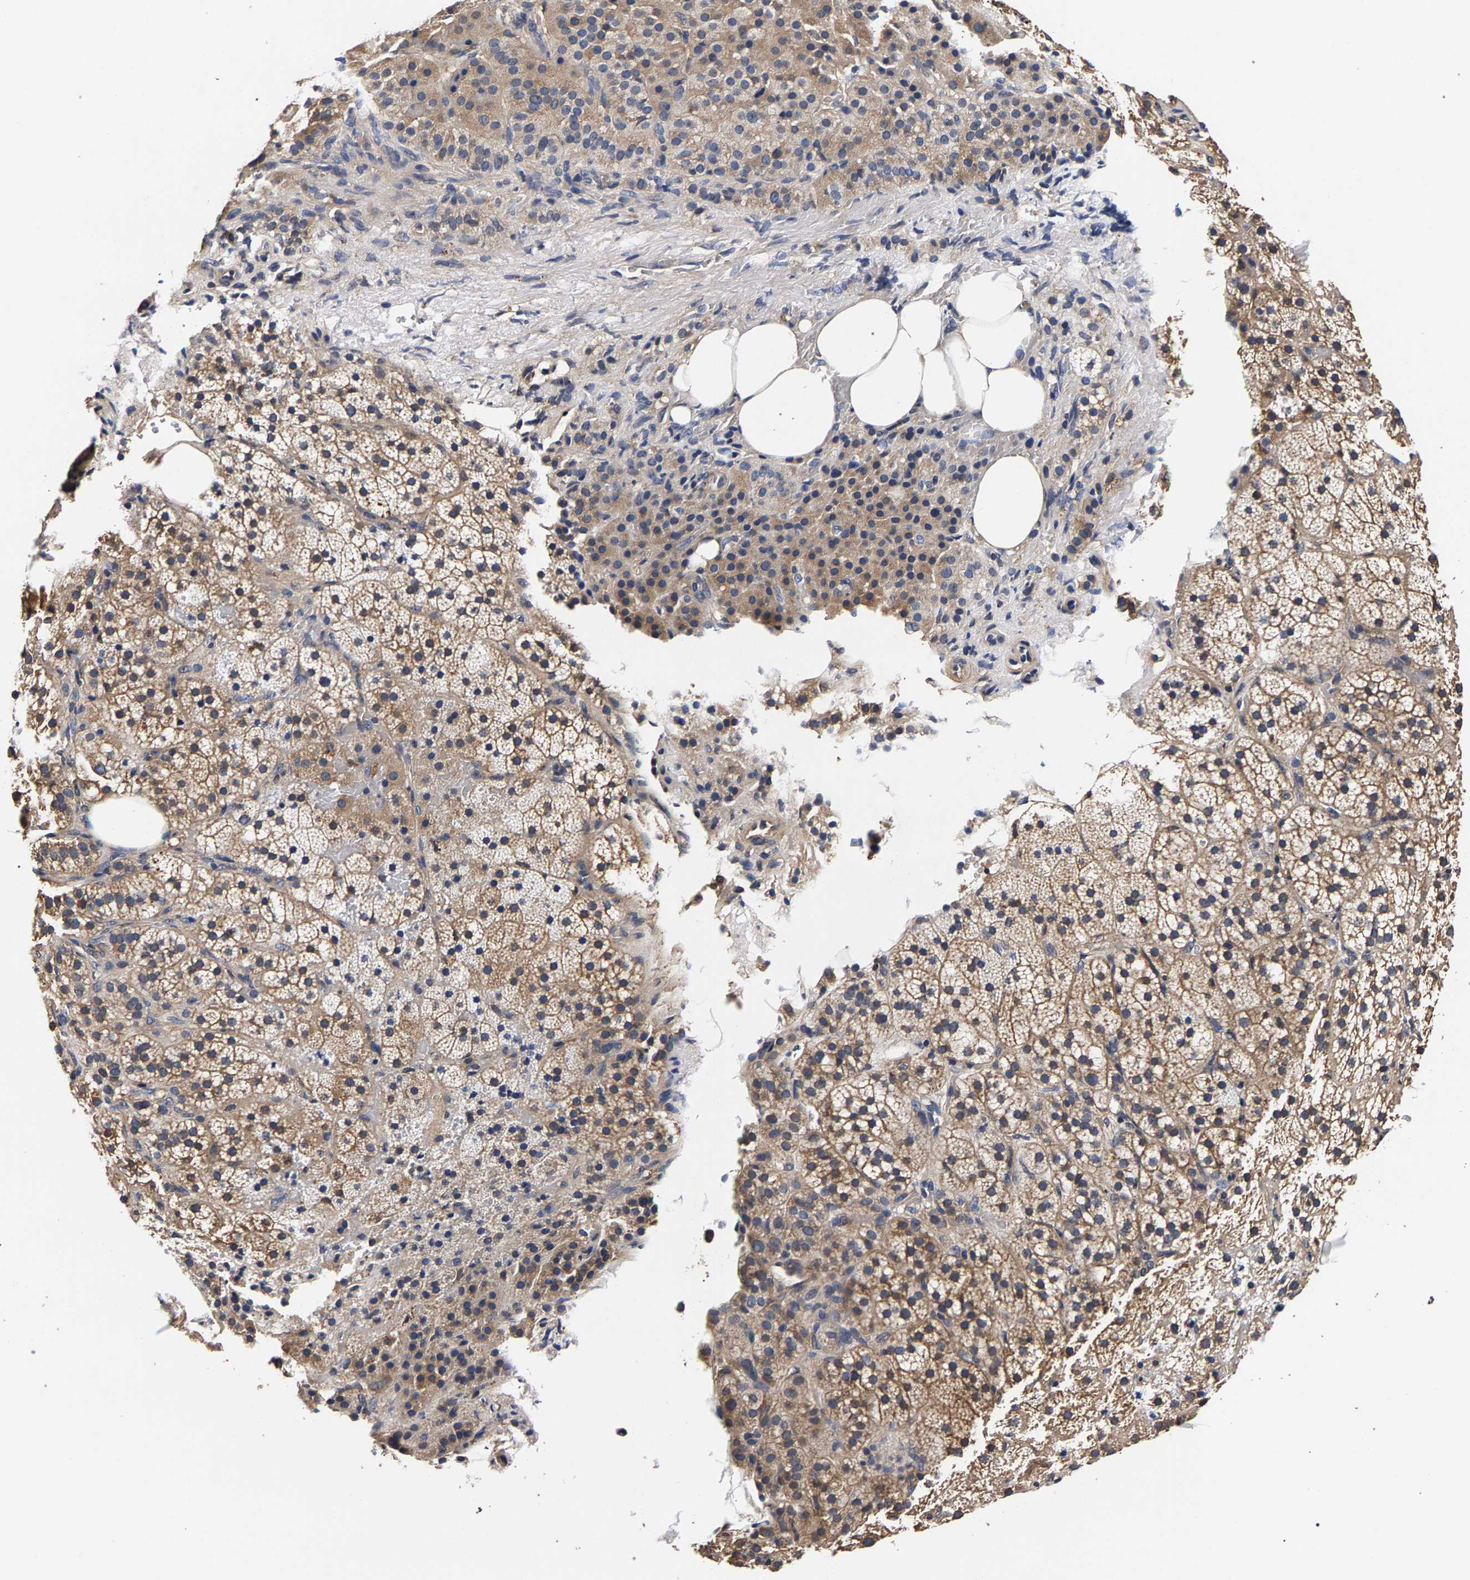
{"staining": {"intensity": "moderate", "quantity": ">75%", "location": "cytoplasmic/membranous"}, "tissue": "adrenal gland", "cell_type": "Glandular cells", "image_type": "normal", "snomed": [{"axis": "morphology", "description": "Normal tissue, NOS"}, {"axis": "topography", "description": "Adrenal gland"}], "caption": "There is medium levels of moderate cytoplasmic/membranous expression in glandular cells of benign adrenal gland, as demonstrated by immunohistochemical staining (brown color).", "gene": "MARCHF7", "patient": {"sex": "female", "age": 59}}